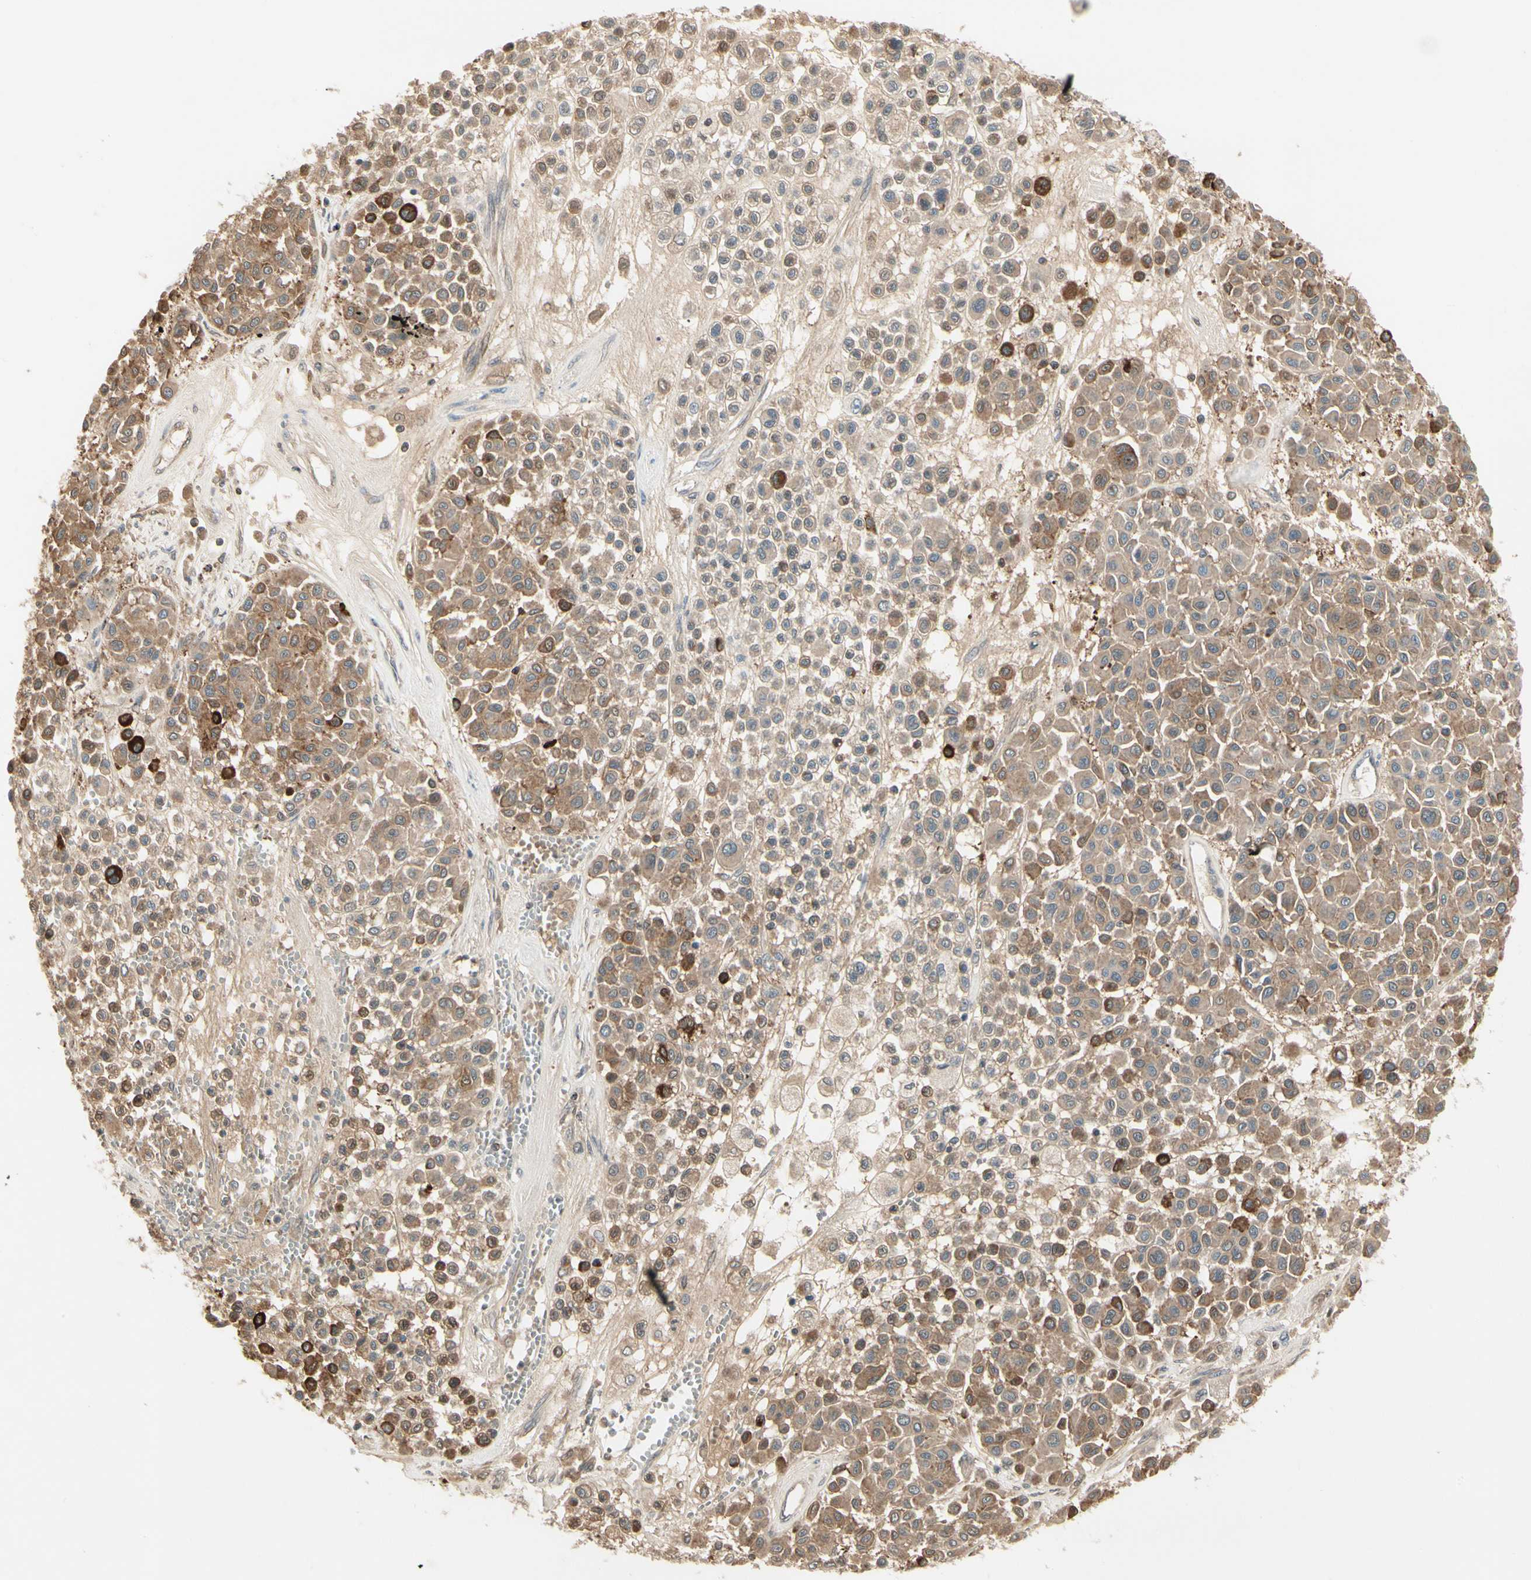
{"staining": {"intensity": "moderate", "quantity": ">75%", "location": "cytoplasmic/membranous"}, "tissue": "melanoma", "cell_type": "Tumor cells", "image_type": "cancer", "snomed": [{"axis": "morphology", "description": "Malignant melanoma, Metastatic site"}, {"axis": "topography", "description": "Soft tissue"}], "caption": "Immunohistochemistry (IHC) (DAB (3,3'-diaminobenzidine)) staining of human melanoma reveals moderate cytoplasmic/membranous protein staining in about >75% of tumor cells.", "gene": "EVC", "patient": {"sex": "male", "age": 41}}